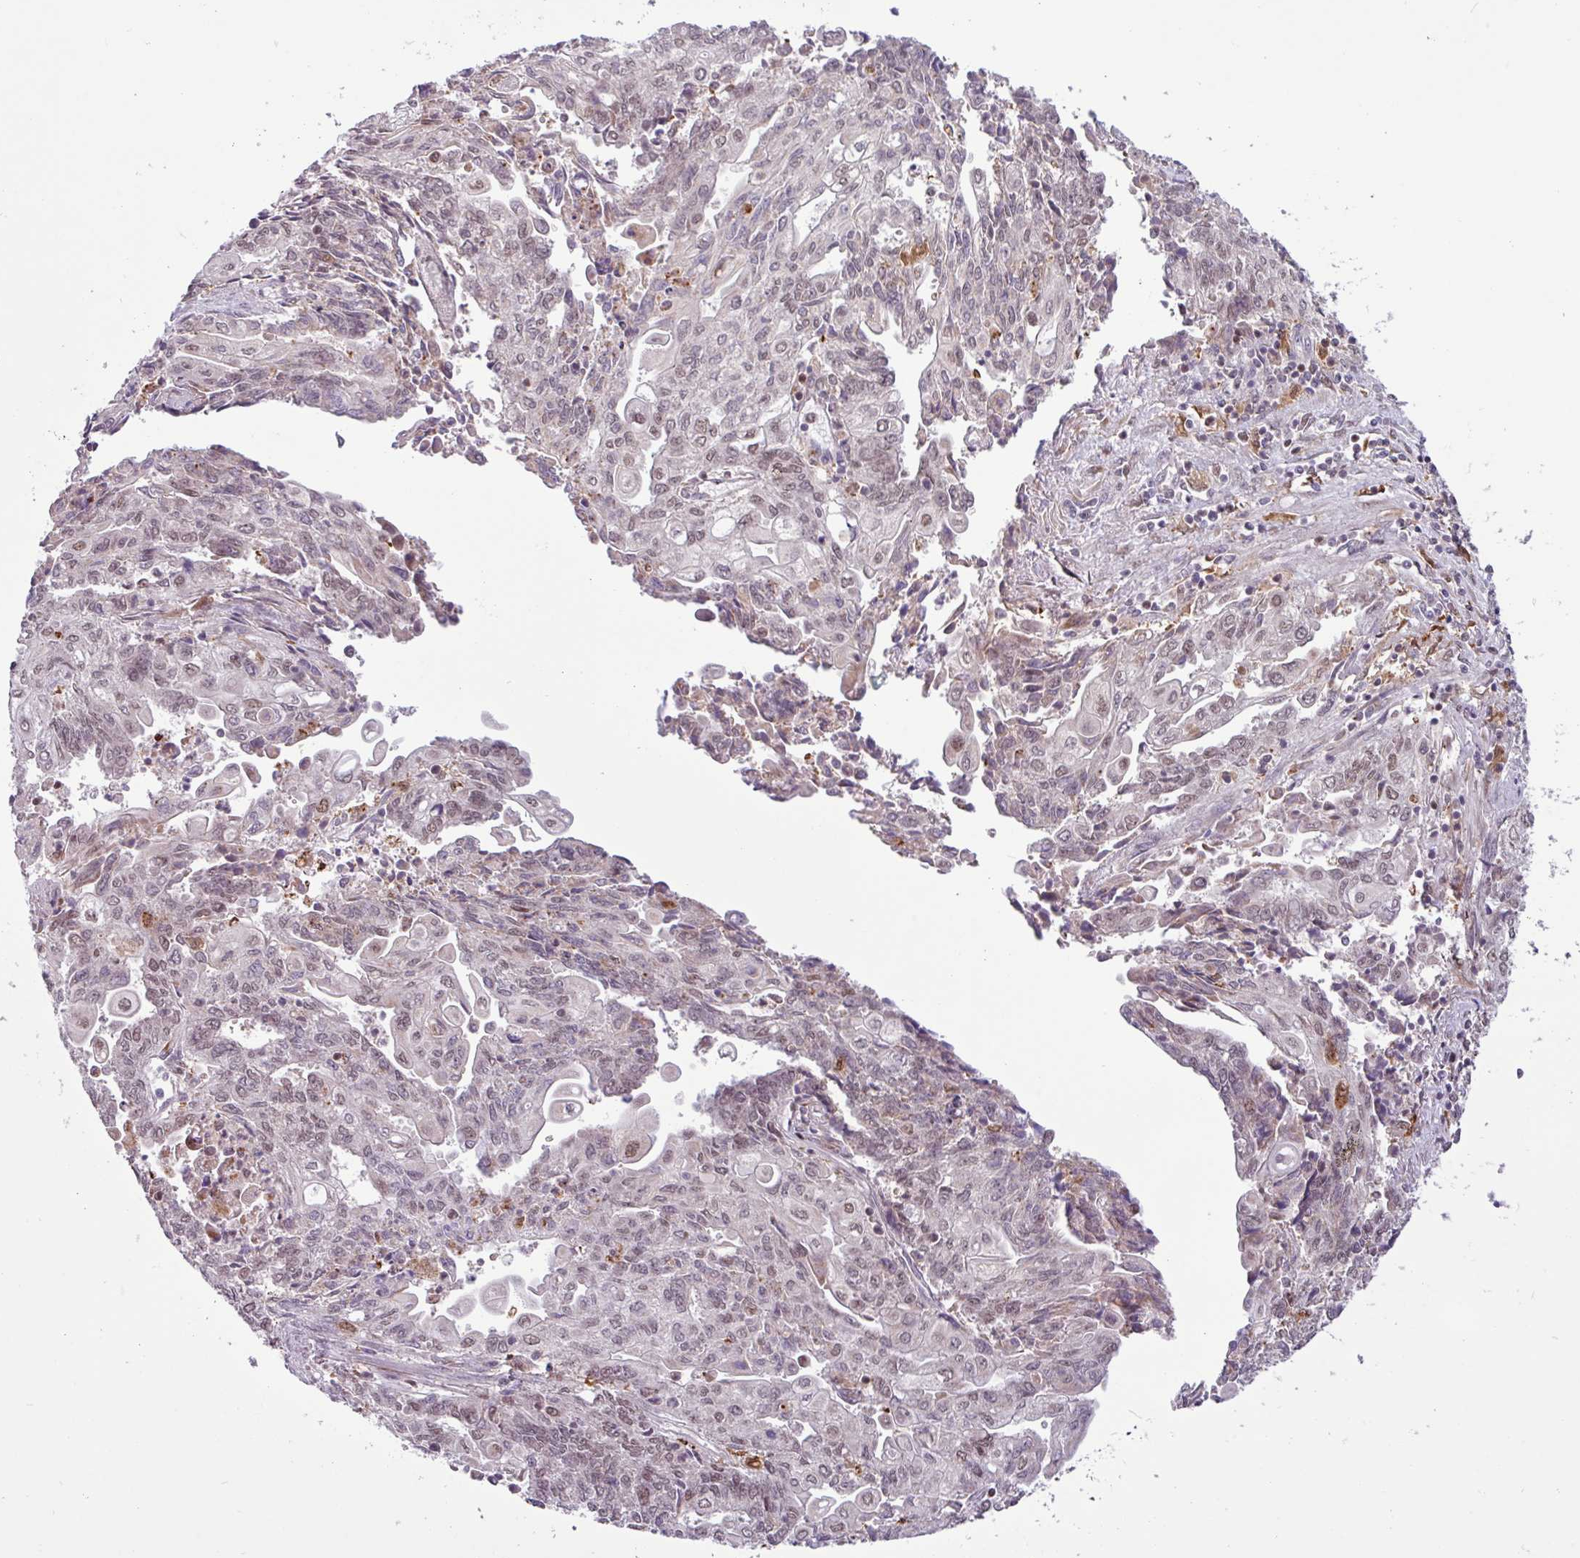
{"staining": {"intensity": "weak", "quantity": "25%-75%", "location": "nuclear"}, "tissue": "endometrial cancer", "cell_type": "Tumor cells", "image_type": "cancer", "snomed": [{"axis": "morphology", "description": "Adenocarcinoma, NOS"}, {"axis": "topography", "description": "Endometrium"}], "caption": "Immunohistochemistry staining of adenocarcinoma (endometrial), which demonstrates low levels of weak nuclear staining in about 25%-75% of tumor cells indicating weak nuclear protein expression. The staining was performed using DAB (brown) for protein detection and nuclei were counterstained in hematoxylin (blue).", "gene": "BRD3", "patient": {"sex": "female", "age": 54}}